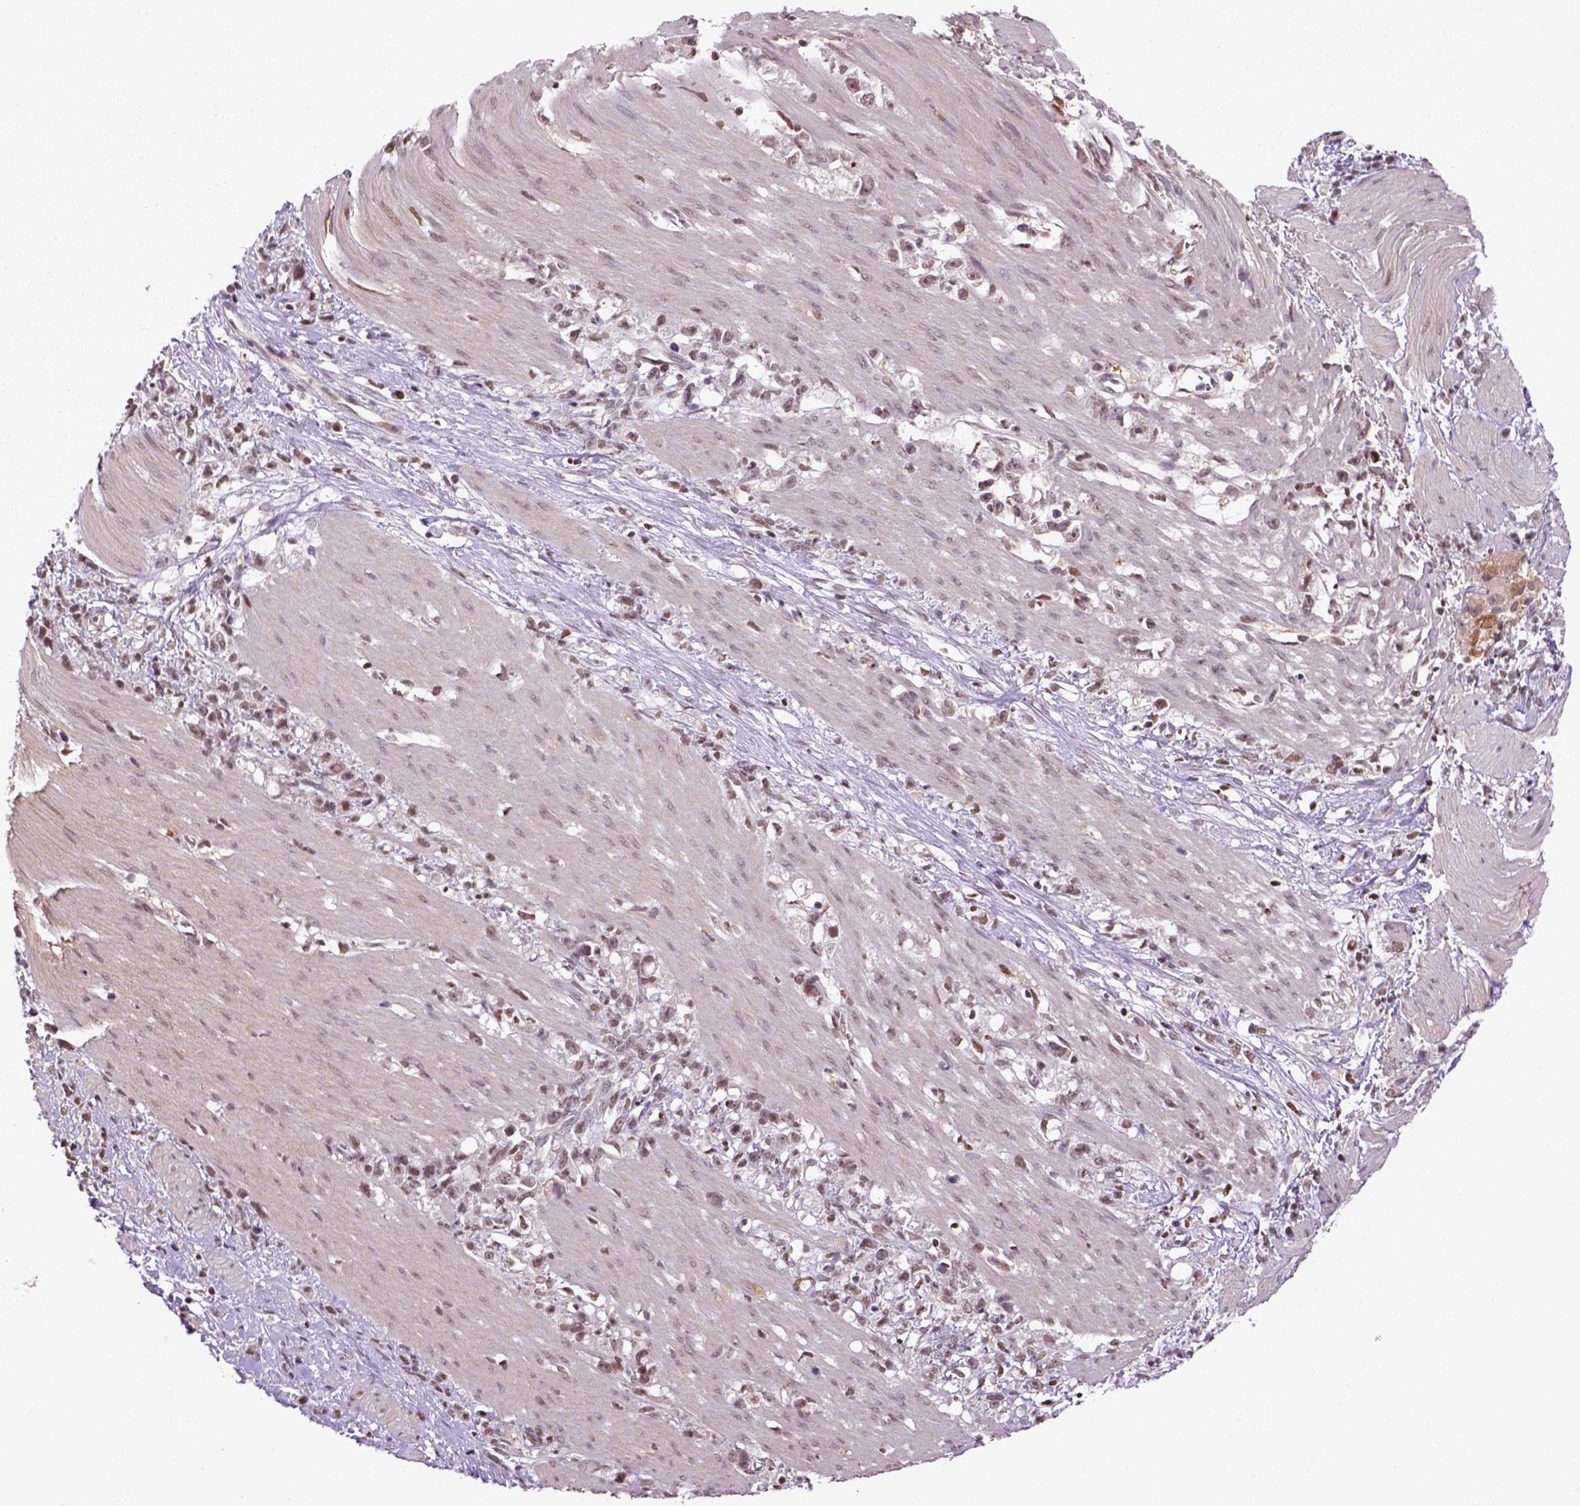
{"staining": {"intensity": "moderate", "quantity": ">75%", "location": "nuclear"}, "tissue": "stomach cancer", "cell_type": "Tumor cells", "image_type": "cancer", "snomed": [{"axis": "morphology", "description": "Adenocarcinoma, NOS"}, {"axis": "topography", "description": "Stomach"}], "caption": "This is an image of IHC staining of stomach cancer, which shows moderate positivity in the nuclear of tumor cells.", "gene": "GOT1", "patient": {"sex": "female", "age": 59}}